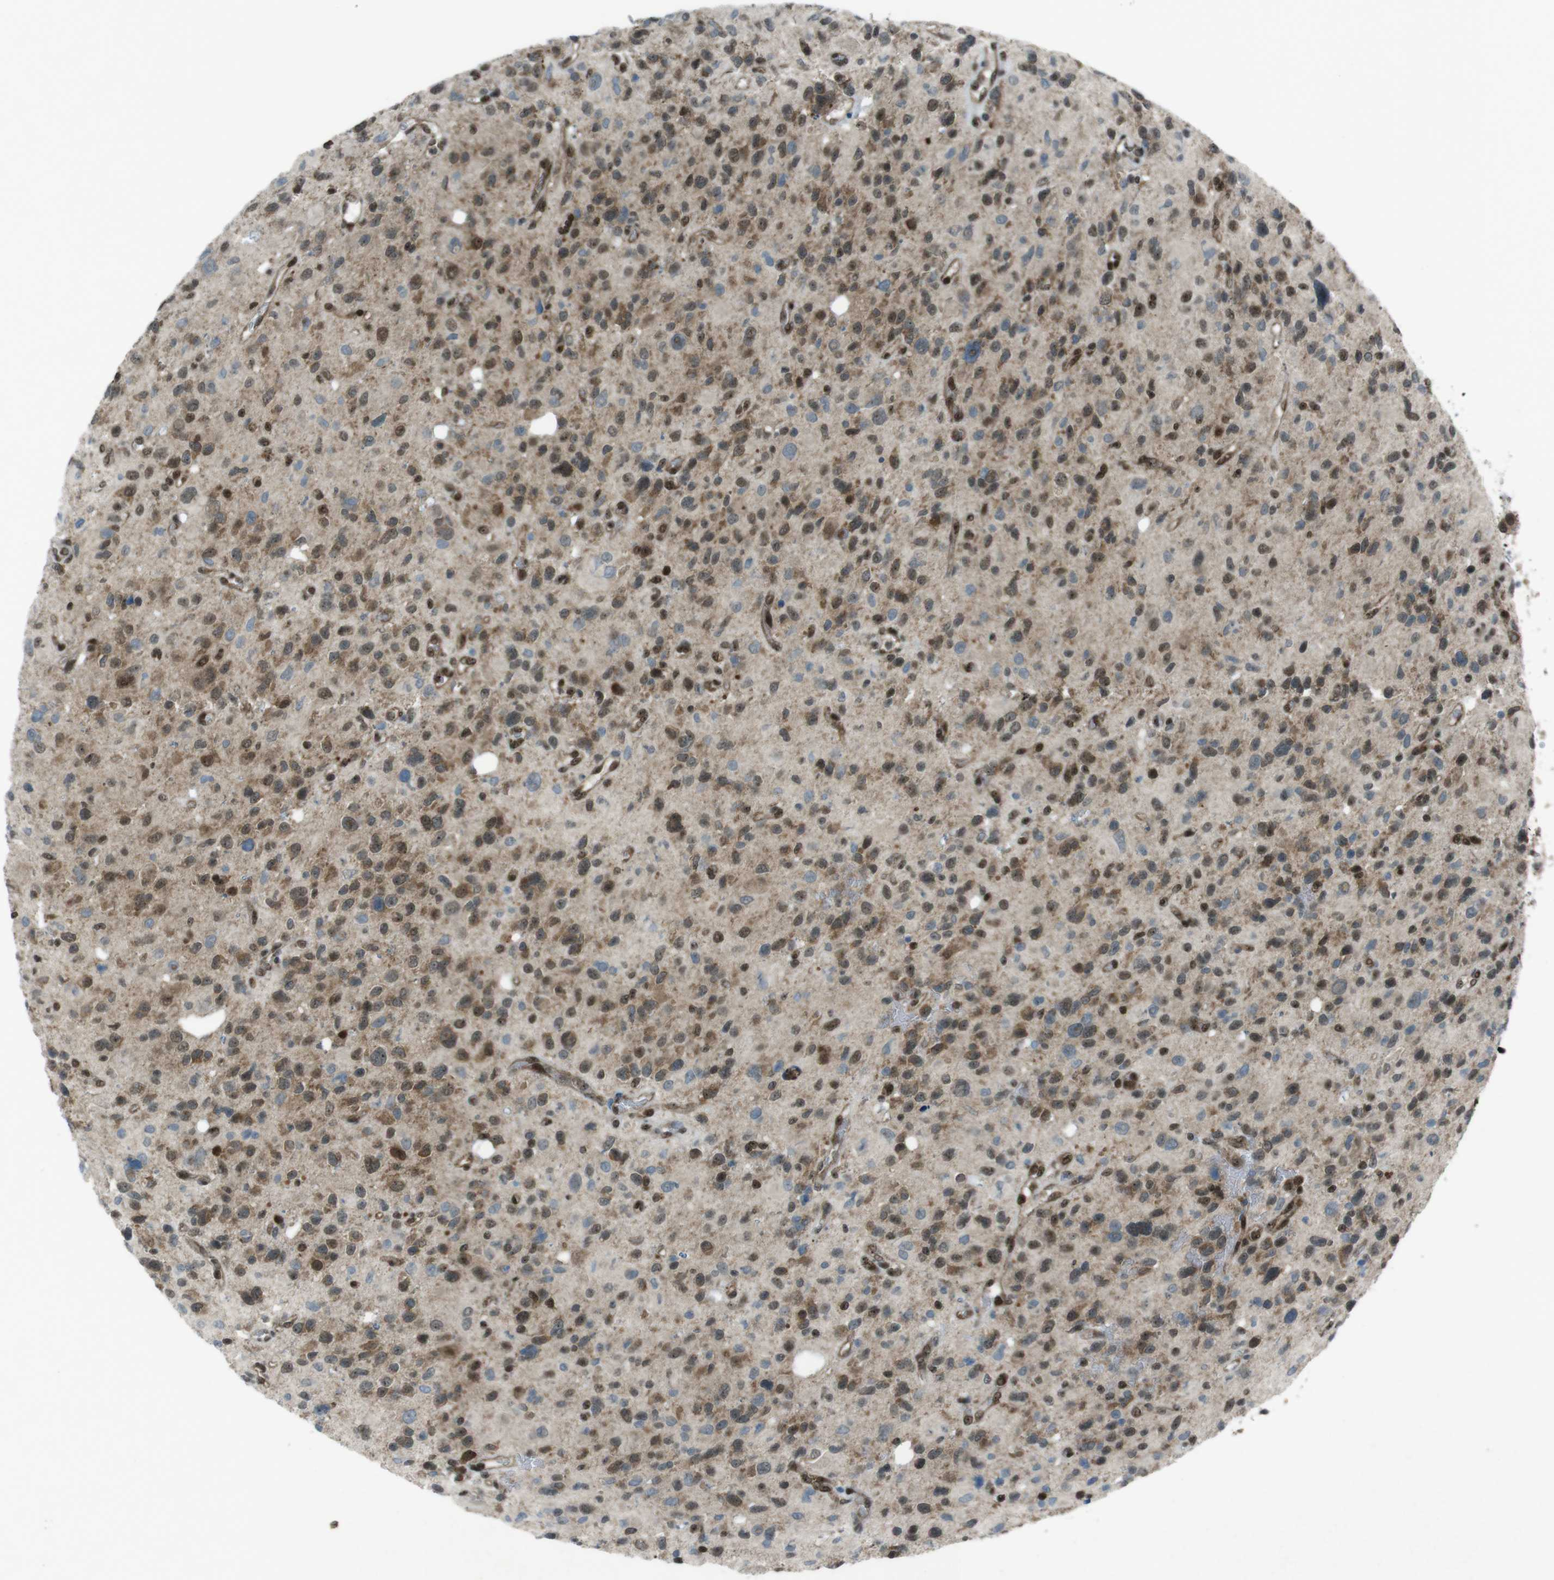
{"staining": {"intensity": "moderate", "quantity": ">75%", "location": "cytoplasmic/membranous,nuclear"}, "tissue": "glioma", "cell_type": "Tumor cells", "image_type": "cancer", "snomed": [{"axis": "morphology", "description": "Glioma, malignant, High grade"}, {"axis": "topography", "description": "Brain"}], "caption": "A photomicrograph of glioma stained for a protein demonstrates moderate cytoplasmic/membranous and nuclear brown staining in tumor cells. (IHC, brightfield microscopy, high magnification).", "gene": "CSNK1D", "patient": {"sex": "male", "age": 48}}